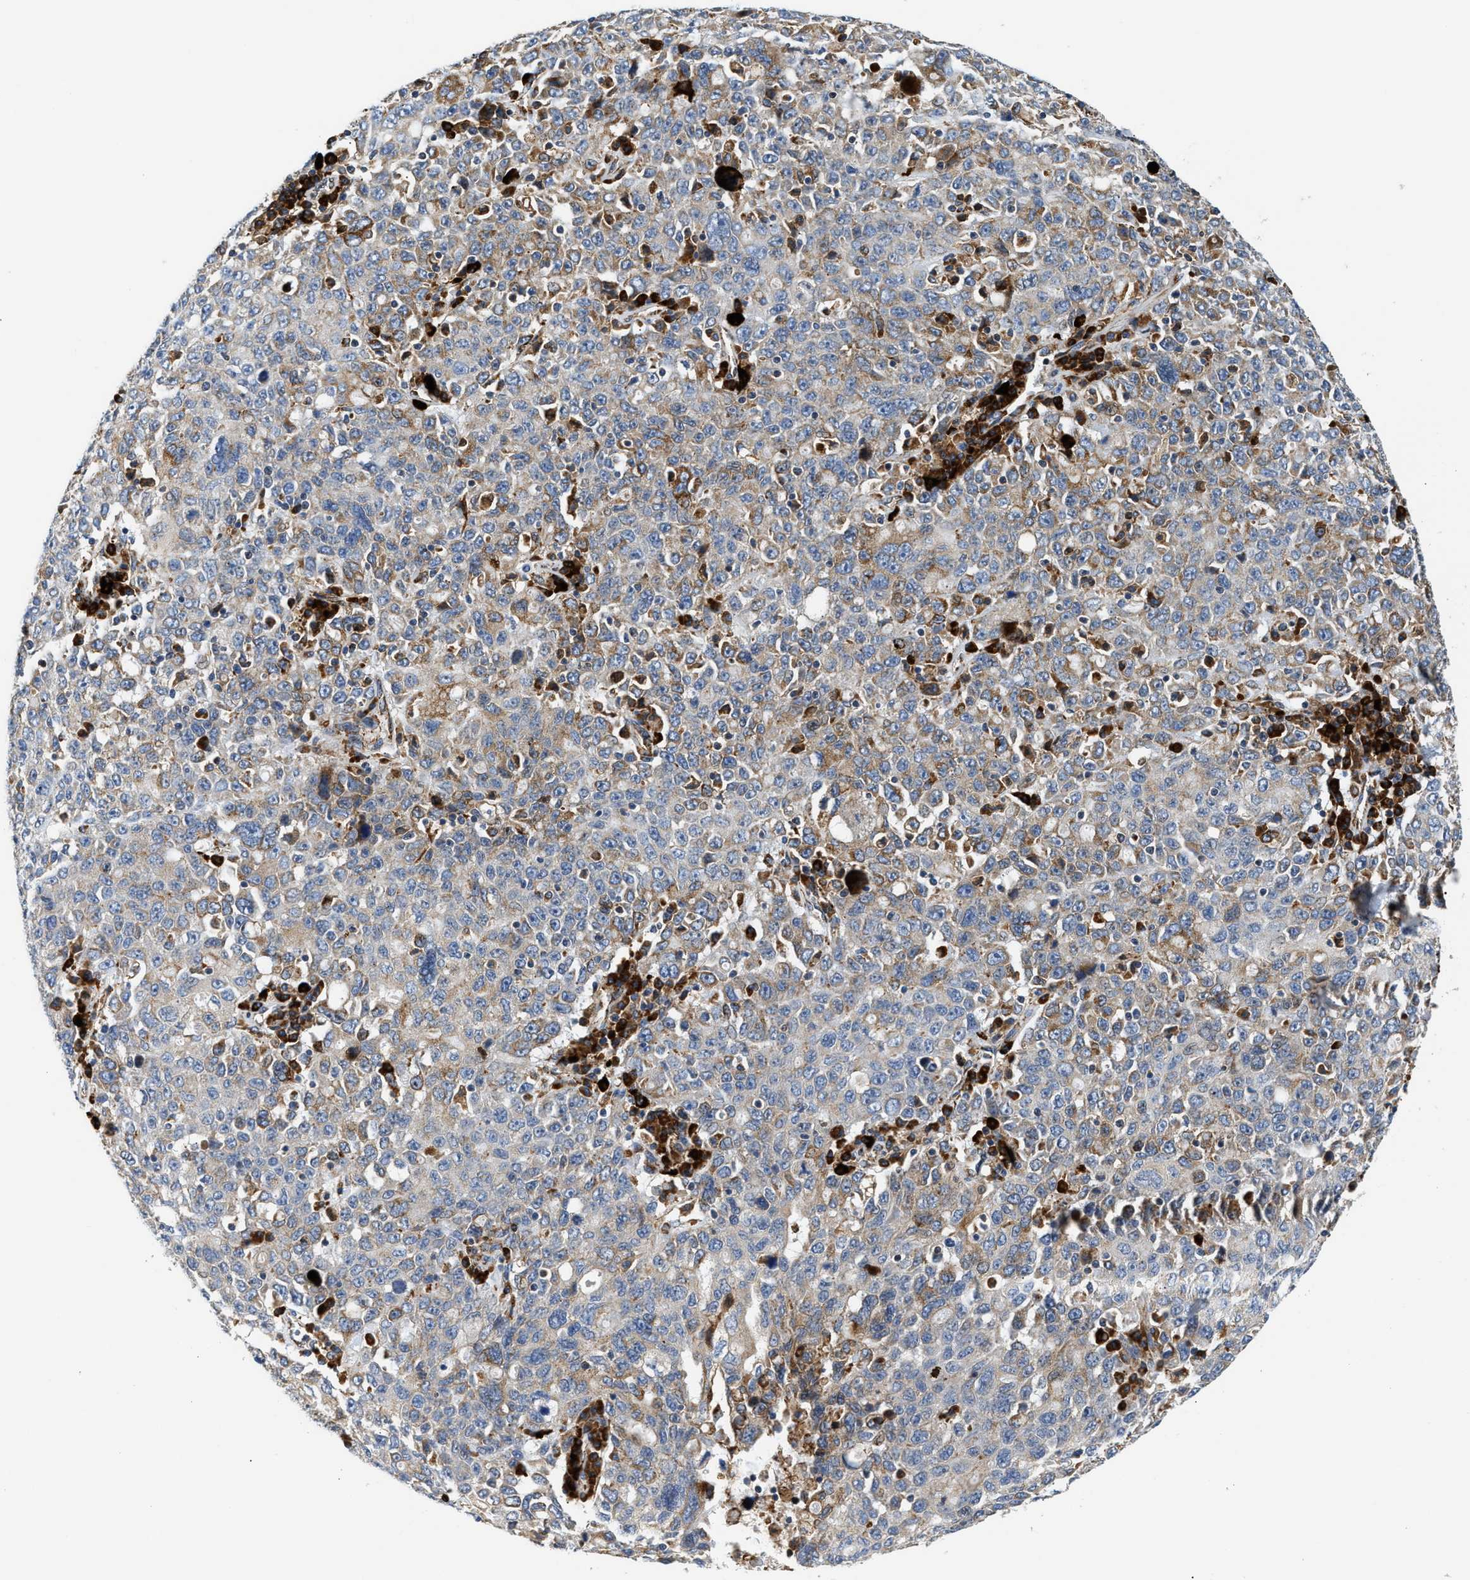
{"staining": {"intensity": "moderate", "quantity": "<25%", "location": "cytoplasmic/membranous"}, "tissue": "ovarian cancer", "cell_type": "Tumor cells", "image_type": "cancer", "snomed": [{"axis": "morphology", "description": "Carcinoma, endometroid"}, {"axis": "topography", "description": "Ovary"}], "caption": "Ovarian cancer stained with a brown dye exhibits moderate cytoplasmic/membranous positive staining in approximately <25% of tumor cells.", "gene": "AMZ1", "patient": {"sex": "female", "age": 62}}